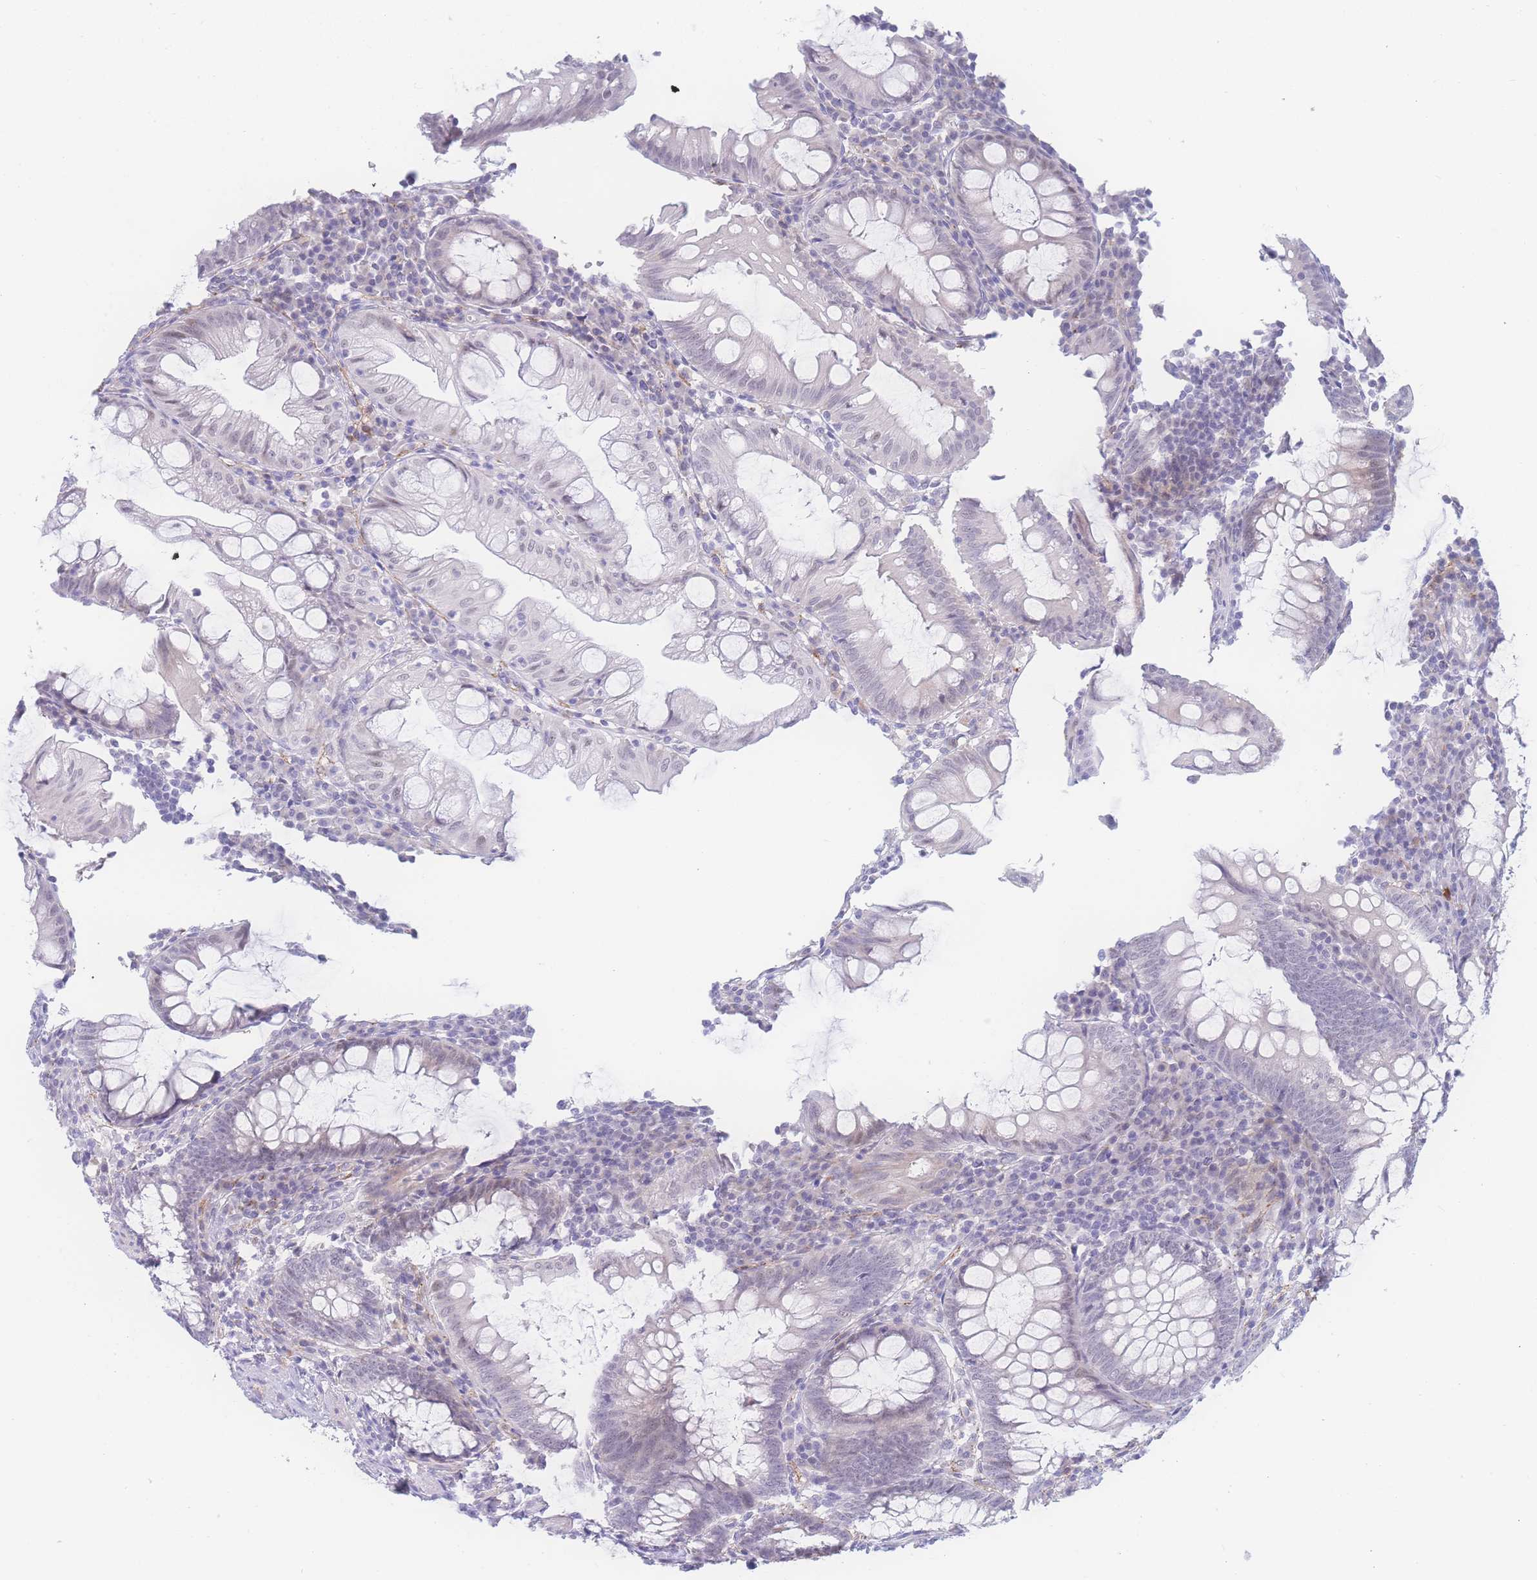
{"staining": {"intensity": "weak", "quantity": "<25%", "location": "cytoplasmic/membranous"}, "tissue": "appendix", "cell_type": "Glandular cells", "image_type": "normal", "snomed": [{"axis": "morphology", "description": "Normal tissue, NOS"}, {"axis": "topography", "description": "Appendix"}], "caption": "Immunohistochemistry (IHC) of benign human appendix displays no expression in glandular cells.", "gene": "PRSS22", "patient": {"sex": "male", "age": 83}}